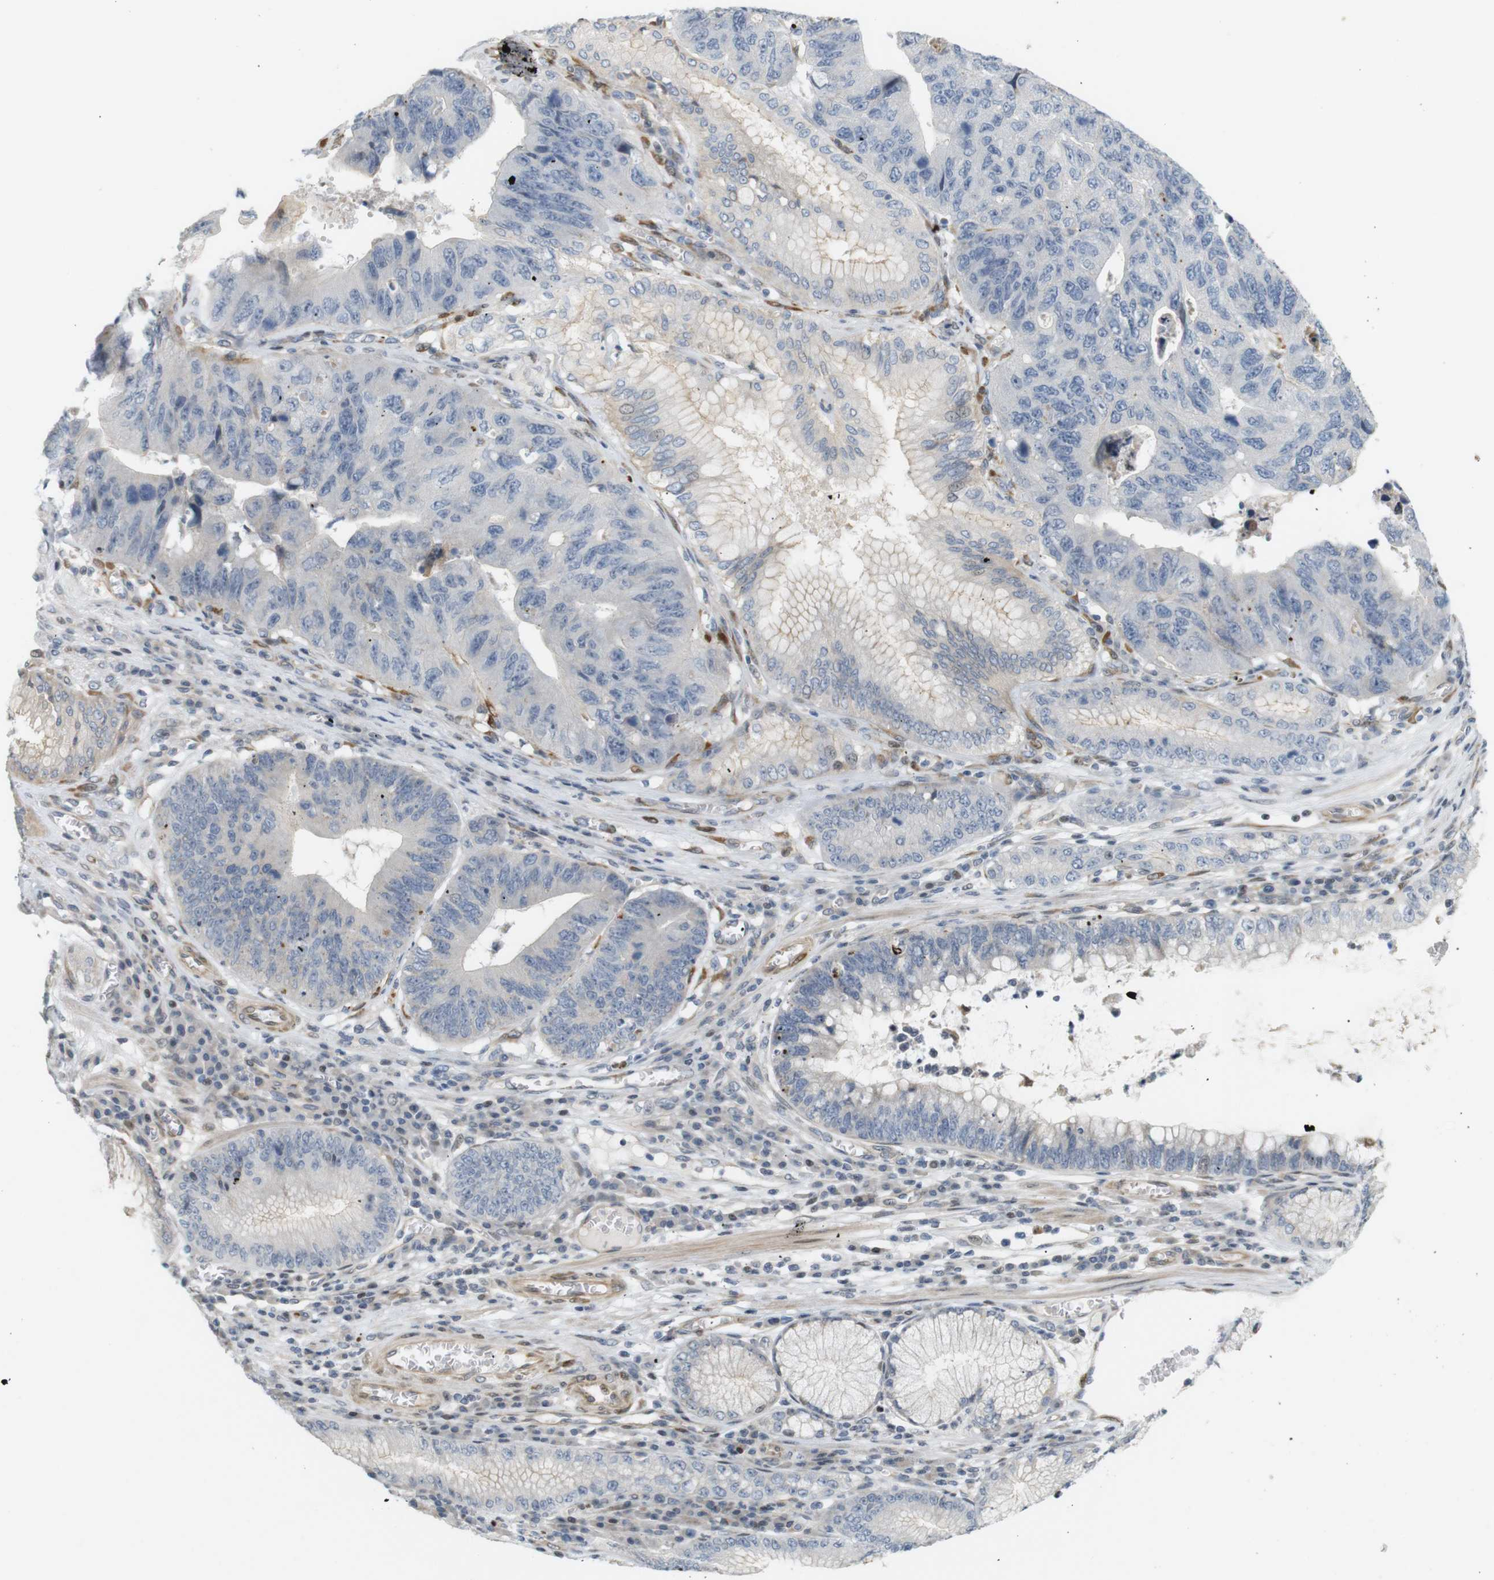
{"staining": {"intensity": "negative", "quantity": "none", "location": "none"}, "tissue": "stomach cancer", "cell_type": "Tumor cells", "image_type": "cancer", "snomed": [{"axis": "morphology", "description": "Adenocarcinoma, NOS"}, {"axis": "topography", "description": "Stomach"}], "caption": "Immunohistochemistry (IHC) histopathology image of neoplastic tissue: human stomach adenocarcinoma stained with DAB reveals no significant protein expression in tumor cells.", "gene": "PPP1R14A", "patient": {"sex": "male", "age": 59}}